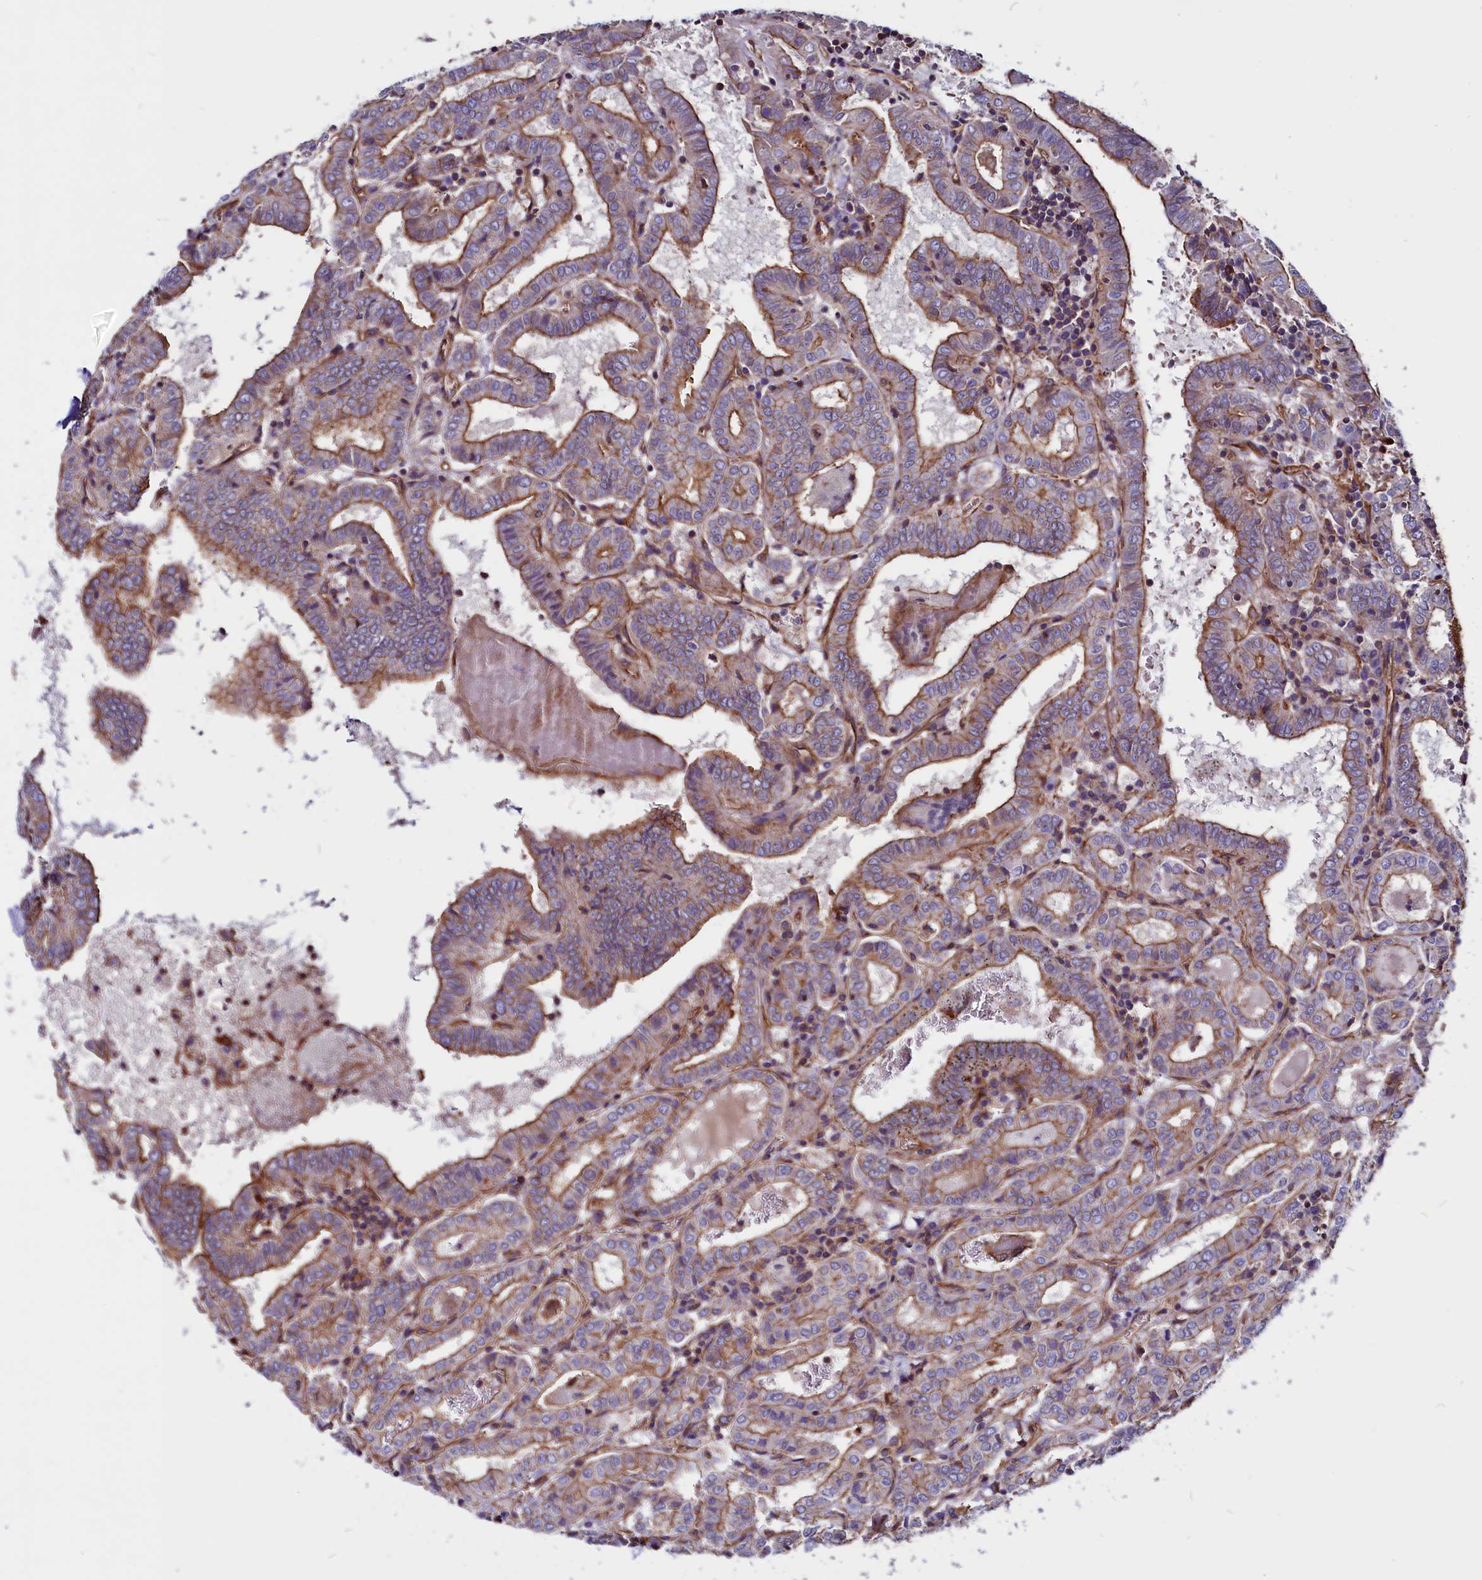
{"staining": {"intensity": "moderate", "quantity": "25%-75%", "location": "cytoplasmic/membranous"}, "tissue": "thyroid cancer", "cell_type": "Tumor cells", "image_type": "cancer", "snomed": [{"axis": "morphology", "description": "Papillary adenocarcinoma, NOS"}, {"axis": "topography", "description": "Thyroid gland"}], "caption": "An immunohistochemistry image of neoplastic tissue is shown. Protein staining in brown highlights moderate cytoplasmic/membranous positivity in thyroid papillary adenocarcinoma within tumor cells.", "gene": "ZNF749", "patient": {"sex": "female", "age": 72}}